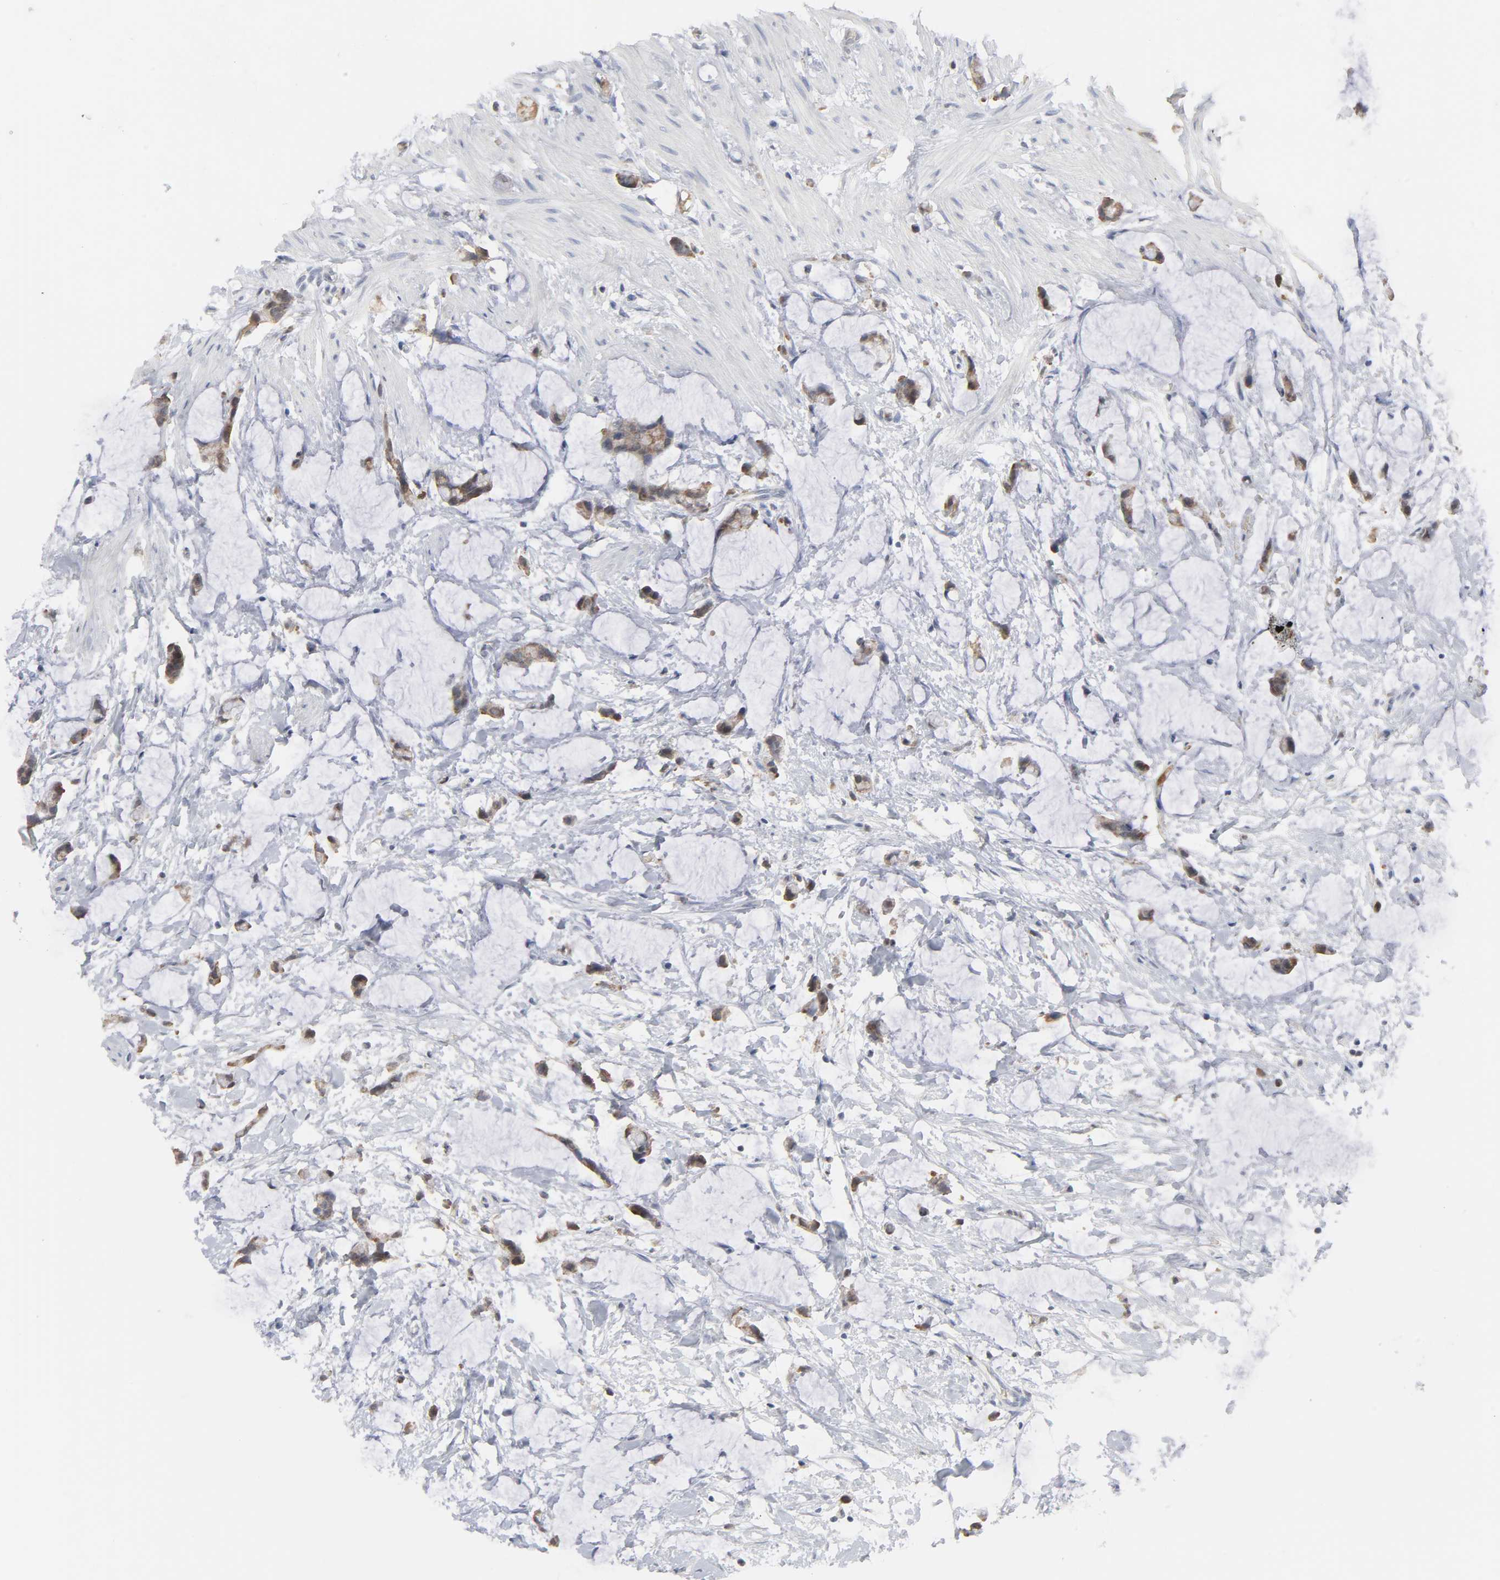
{"staining": {"intensity": "moderate", "quantity": ">75%", "location": "cytoplasmic/membranous"}, "tissue": "colorectal cancer", "cell_type": "Tumor cells", "image_type": "cancer", "snomed": [{"axis": "morphology", "description": "Adenocarcinoma, NOS"}, {"axis": "topography", "description": "Colon"}], "caption": "Approximately >75% of tumor cells in adenocarcinoma (colorectal) reveal moderate cytoplasmic/membranous protein staining as visualized by brown immunohistochemical staining.", "gene": "PRDX1", "patient": {"sex": "male", "age": 14}}